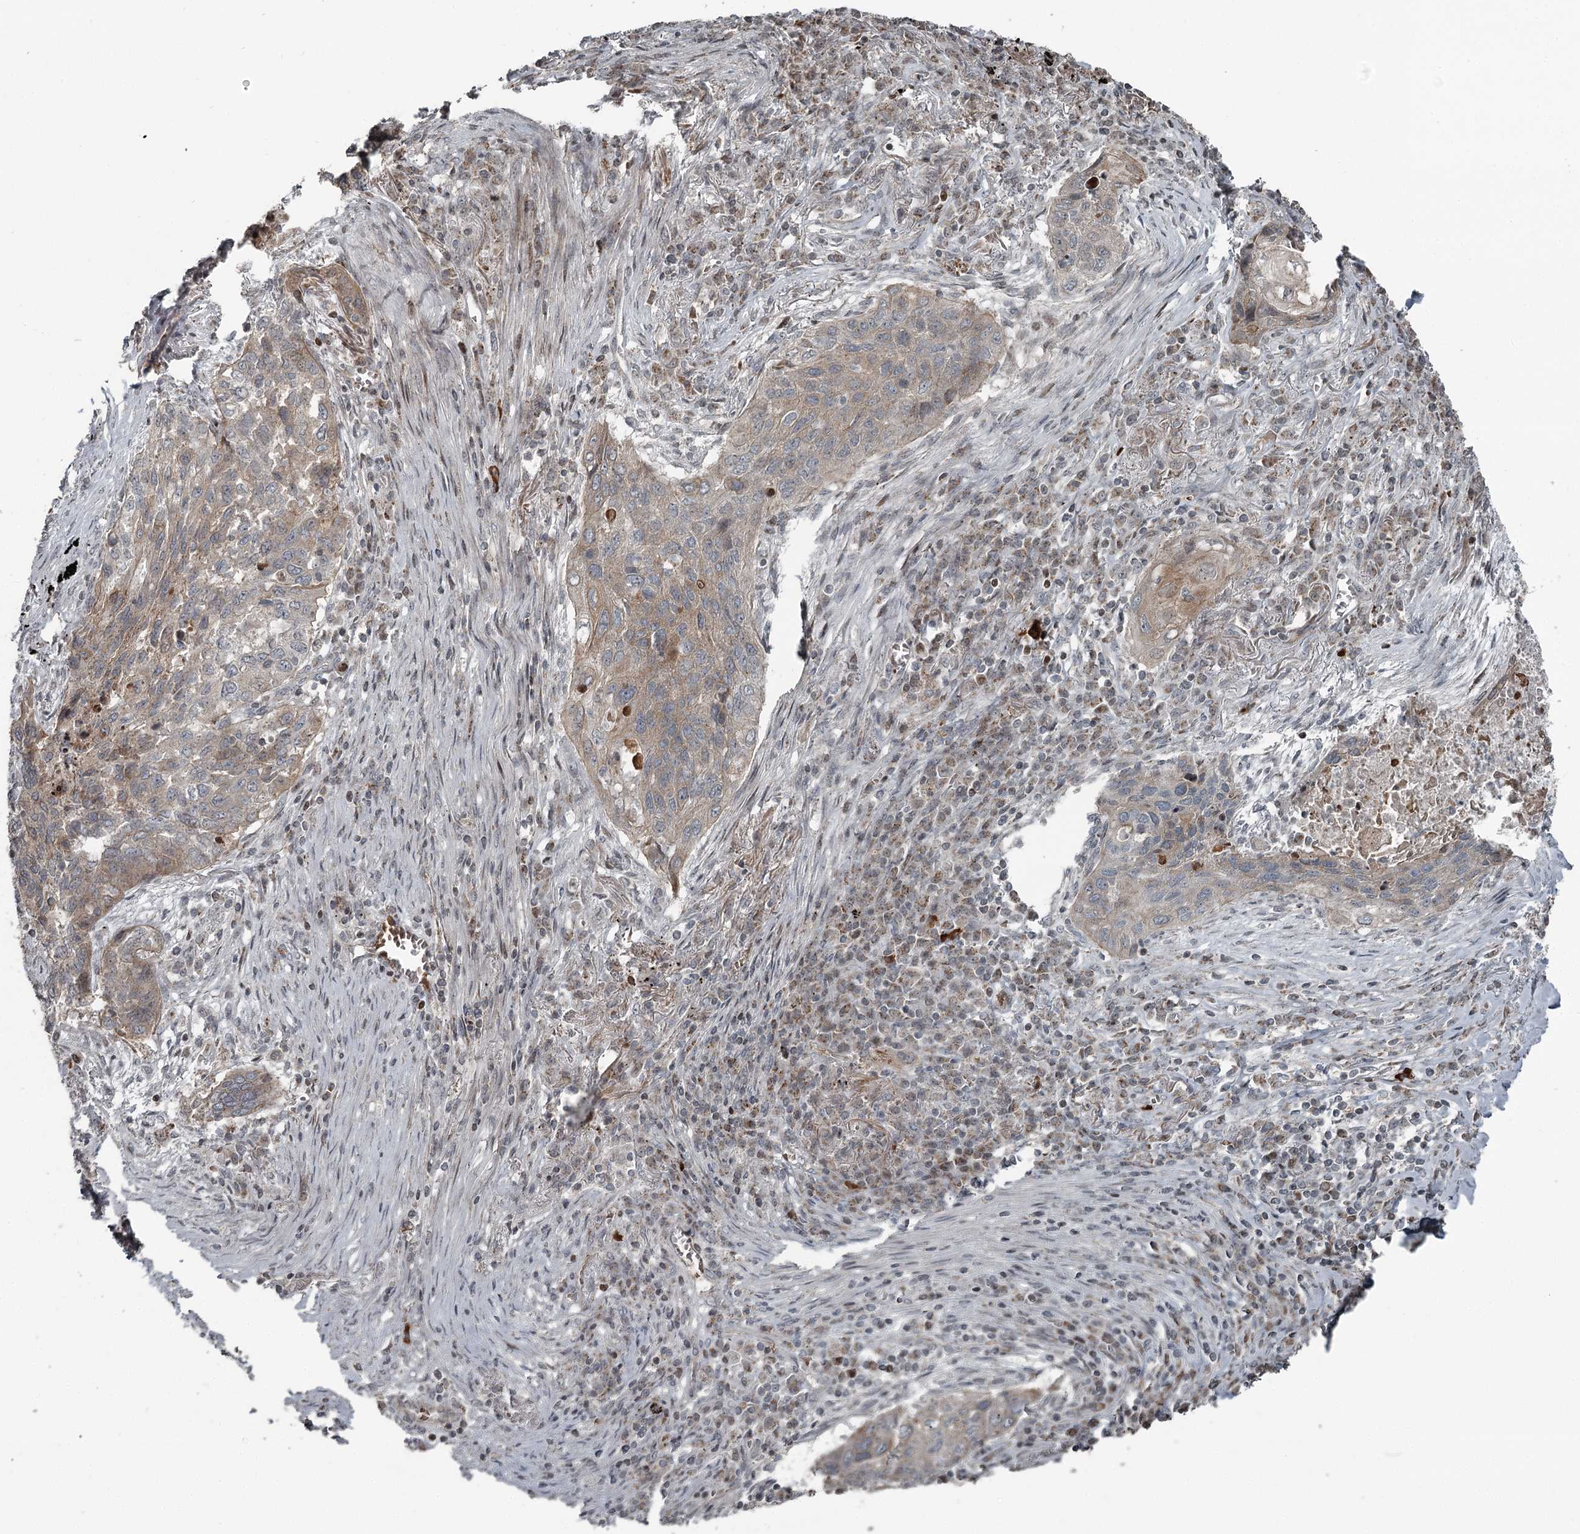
{"staining": {"intensity": "weak", "quantity": "<25%", "location": "cytoplasmic/membranous"}, "tissue": "lung cancer", "cell_type": "Tumor cells", "image_type": "cancer", "snomed": [{"axis": "morphology", "description": "Squamous cell carcinoma, NOS"}, {"axis": "topography", "description": "Lung"}], "caption": "IHC micrograph of human lung cancer (squamous cell carcinoma) stained for a protein (brown), which displays no staining in tumor cells.", "gene": "RASSF8", "patient": {"sex": "female", "age": 63}}